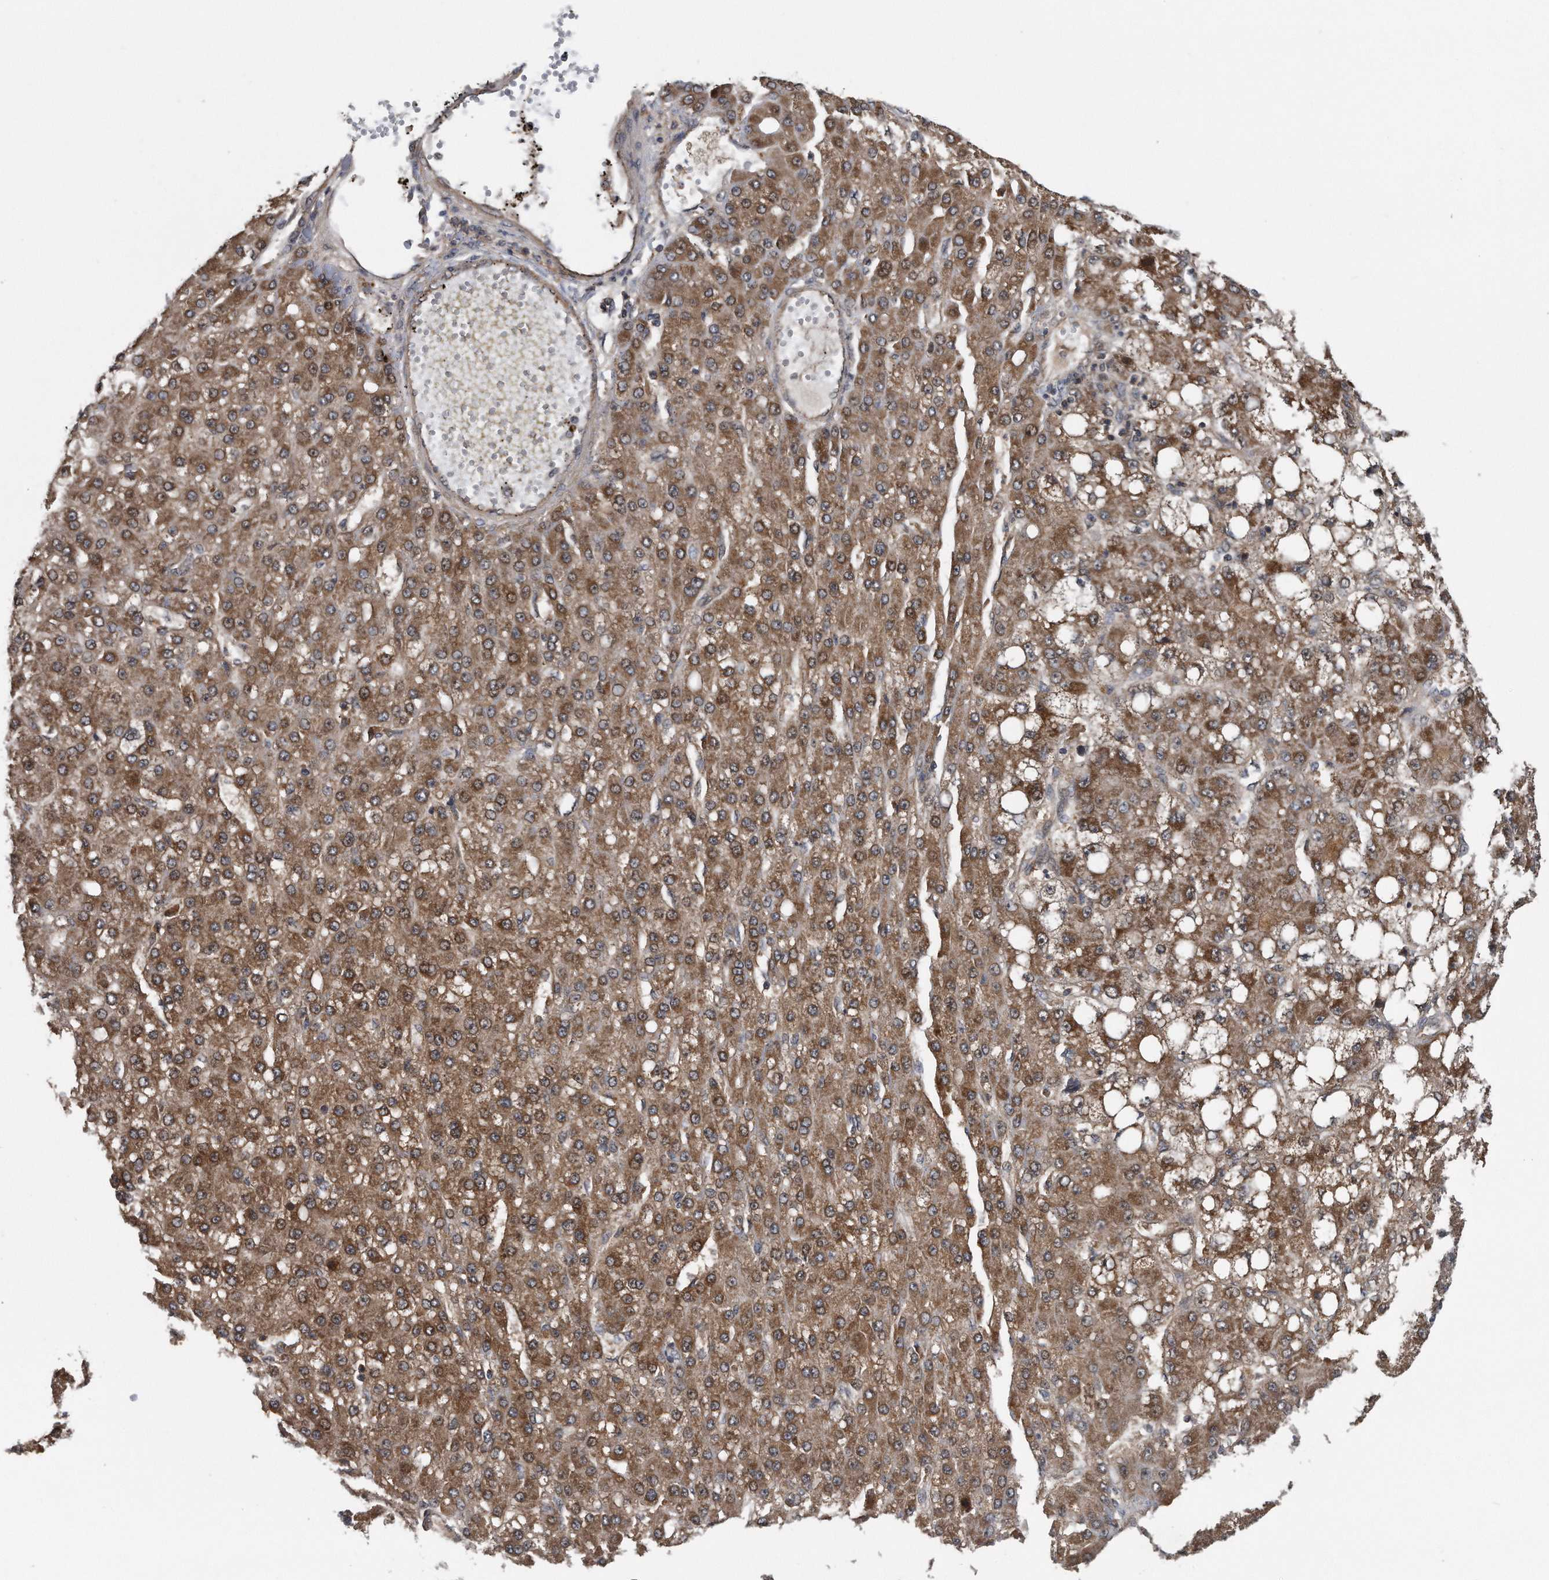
{"staining": {"intensity": "moderate", "quantity": ">75%", "location": "cytoplasmic/membranous"}, "tissue": "liver cancer", "cell_type": "Tumor cells", "image_type": "cancer", "snomed": [{"axis": "morphology", "description": "Carcinoma, Hepatocellular, NOS"}, {"axis": "topography", "description": "Liver"}], "caption": "Protein staining by IHC shows moderate cytoplasmic/membranous positivity in approximately >75% of tumor cells in hepatocellular carcinoma (liver).", "gene": "ALPK2", "patient": {"sex": "male", "age": 67}}